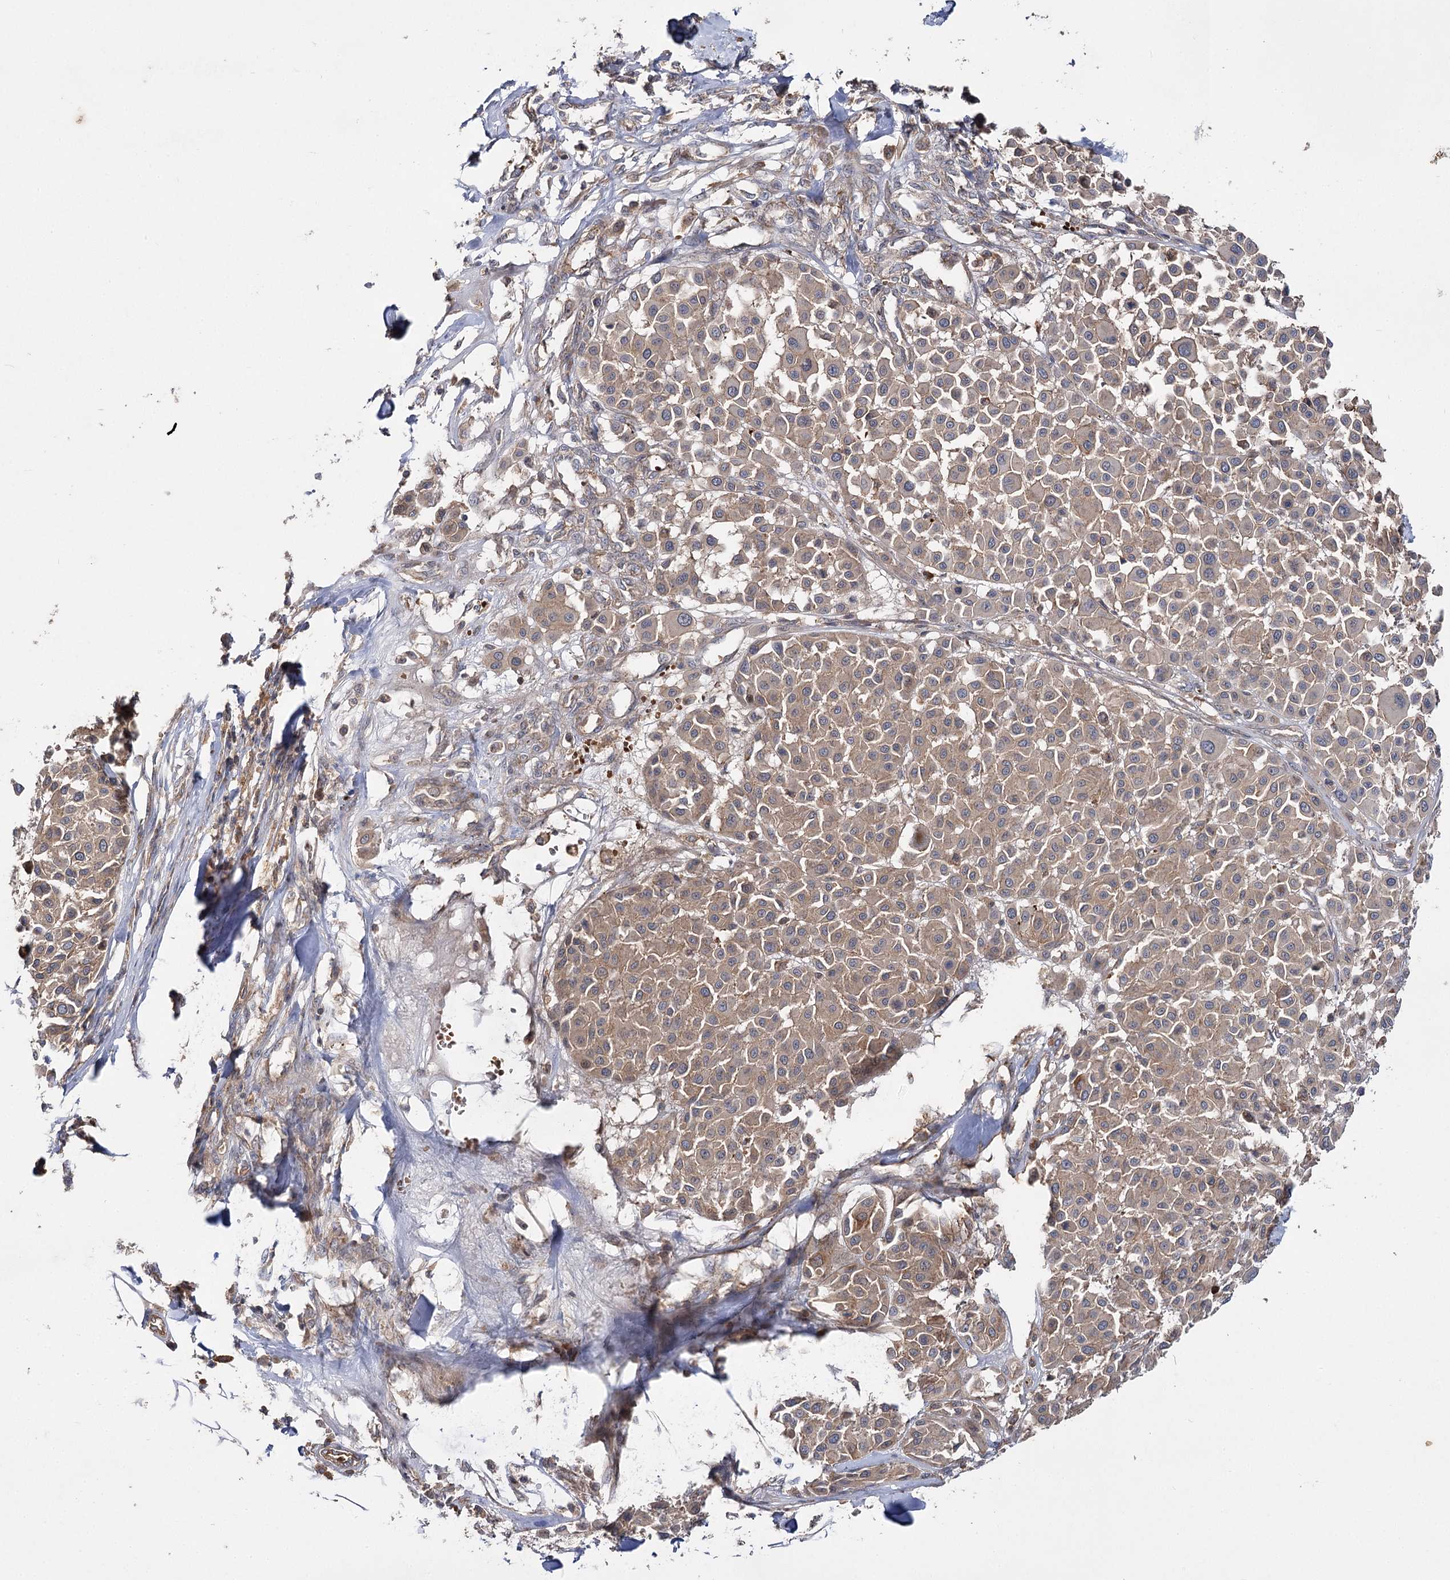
{"staining": {"intensity": "moderate", "quantity": ">75%", "location": "cytoplasmic/membranous"}, "tissue": "melanoma", "cell_type": "Tumor cells", "image_type": "cancer", "snomed": [{"axis": "morphology", "description": "Malignant melanoma, Metastatic site"}, {"axis": "topography", "description": "Soft tissue"}], "caption": "DAB immunohistochemical staining of human malignant melanoma (metastatic site) exhibits moderate cytoplasmic/membranous protein expression in about >75% of tumor cells.", "gene": "KIAA0825", "patient": {"sex": "male", "age": 41}}